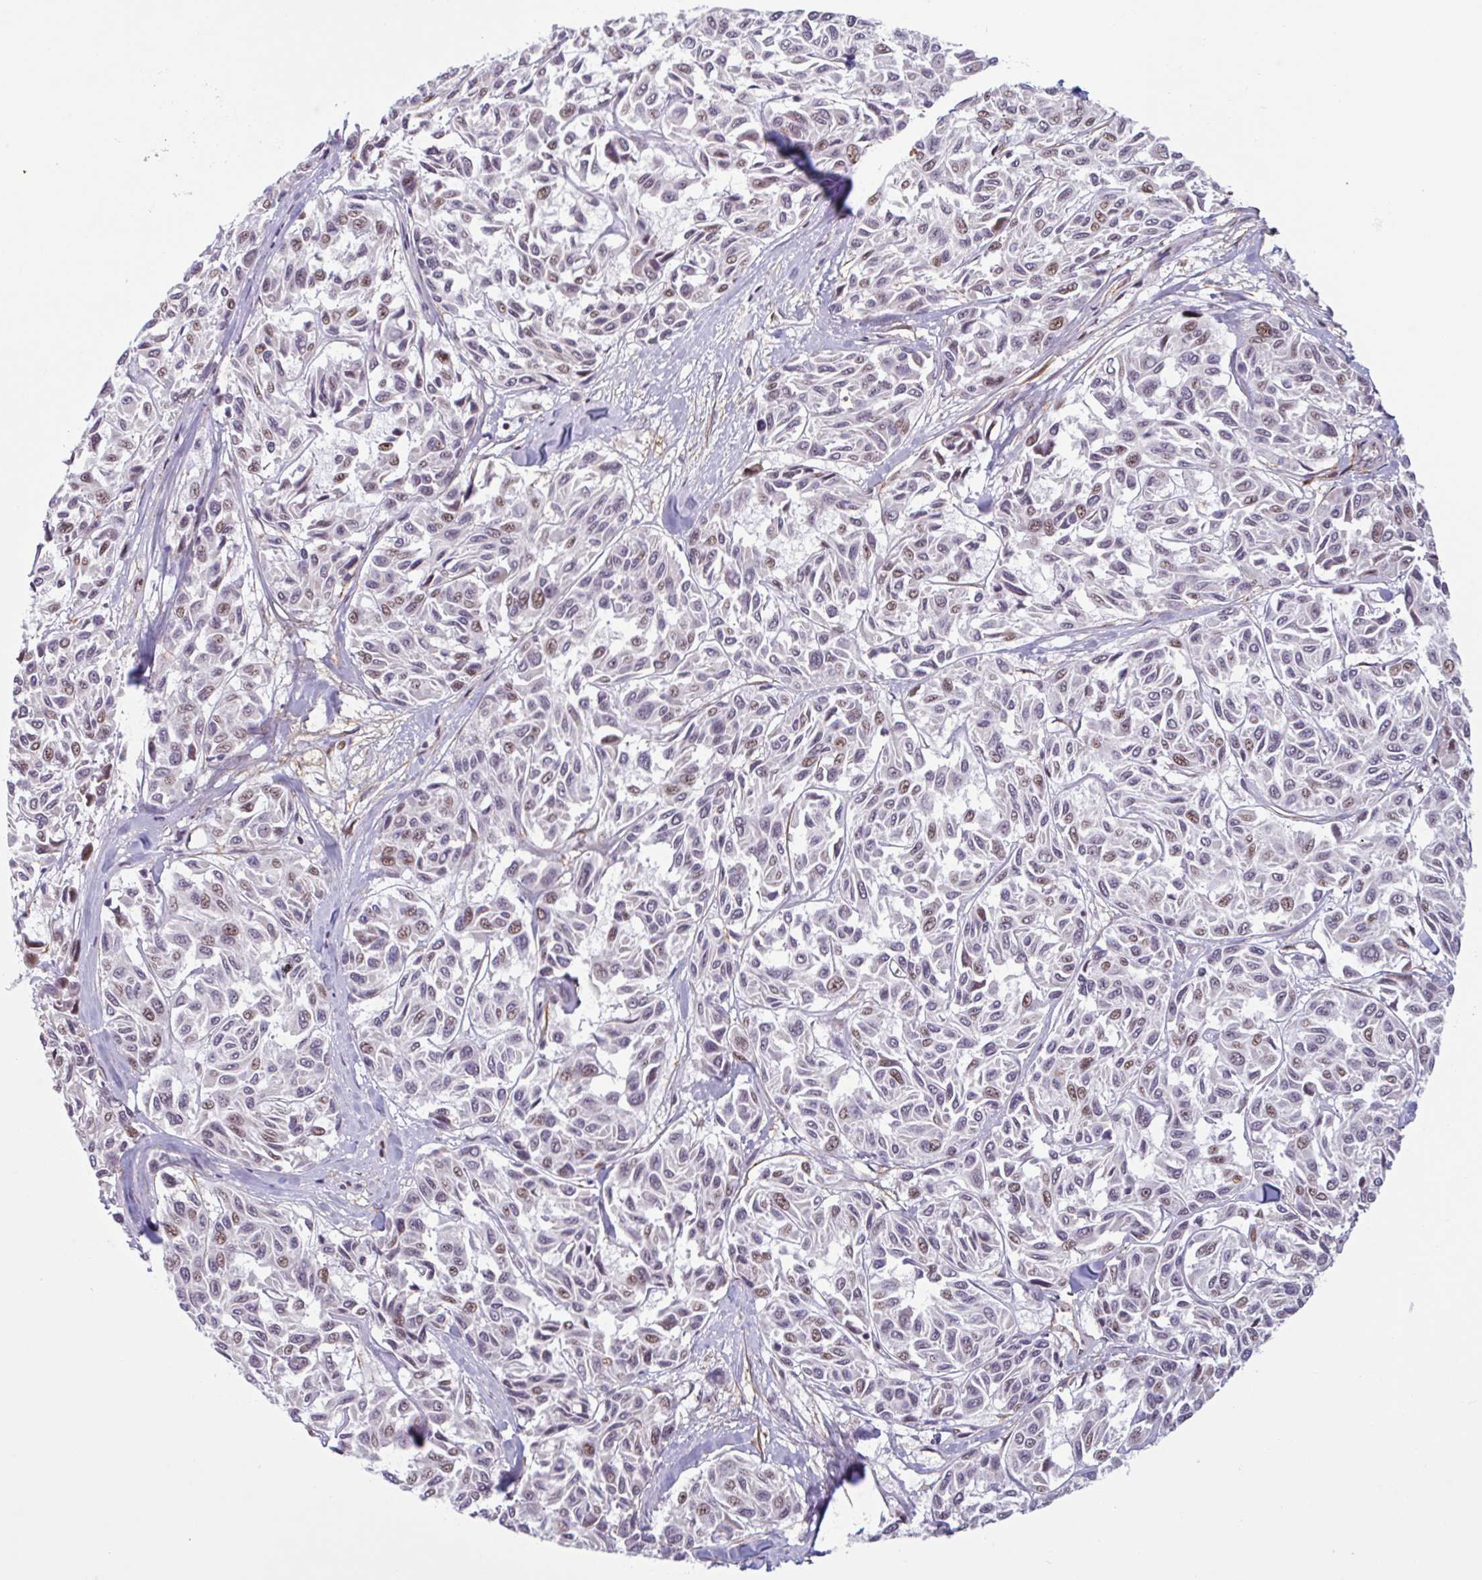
{"staining": {"intensity": "moderate", "quantity": "<25%", "location": "nuclear"}, "tissue": "melanoma", "cell_type": "Tumor cells", "image_type": "cancer", "snomed": [{"axis": "morphology", "description": "Malignant melanoma, NOS"}, {"axis": "topography", "description": "Skin"}], "caption": "A histopathology image showing moderate nuclear expression in approximately <25% of tumor cells in malignant melanoma, as visualized by brown immunohistochemical staining.", "gene": "TMEM119", "patient": {"sex": "female", "age": 66}}